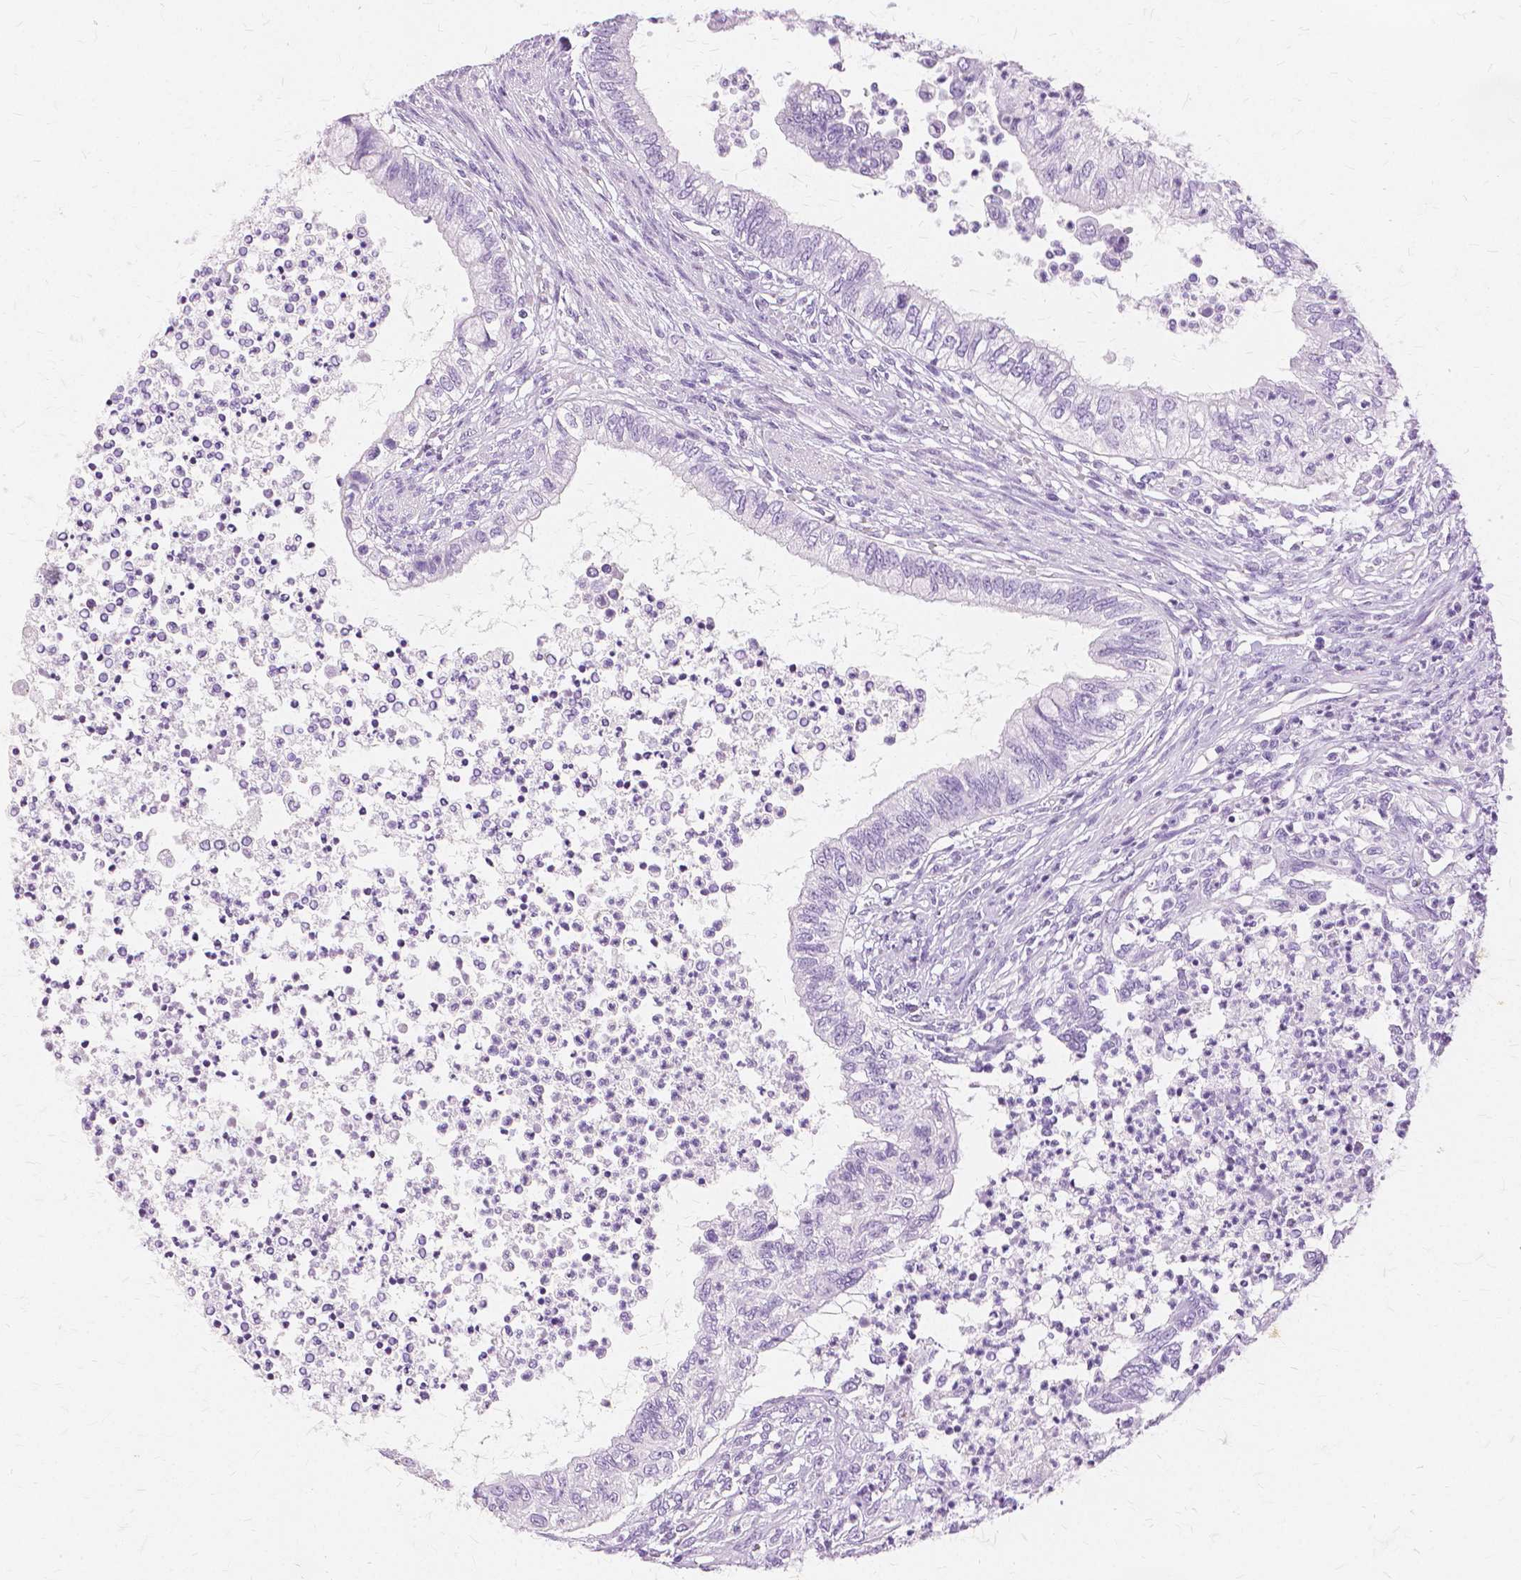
{"staining": {"intensity": "negative", "quantity": "none", "location": "none"}, "tissue": "testis cancer", "cell_type": "Tumor cells", "image_type": "cancer", "snomed": [{"axis": "morphology", "description": "Carcinoma, Embryonal, NOS"}, {"axis": "topography", "description": "Testis"}], "caption": "This photomicrograph is of testis cancer (embryonal carcinoma) stained with immunohistochemistry (IHC) to label a protein in brown with the nuclei are counter-stained blue. There is no positivity in tumor cells.", "gene": "TGM1", "patient": {"sex": "male", "age": 26}}